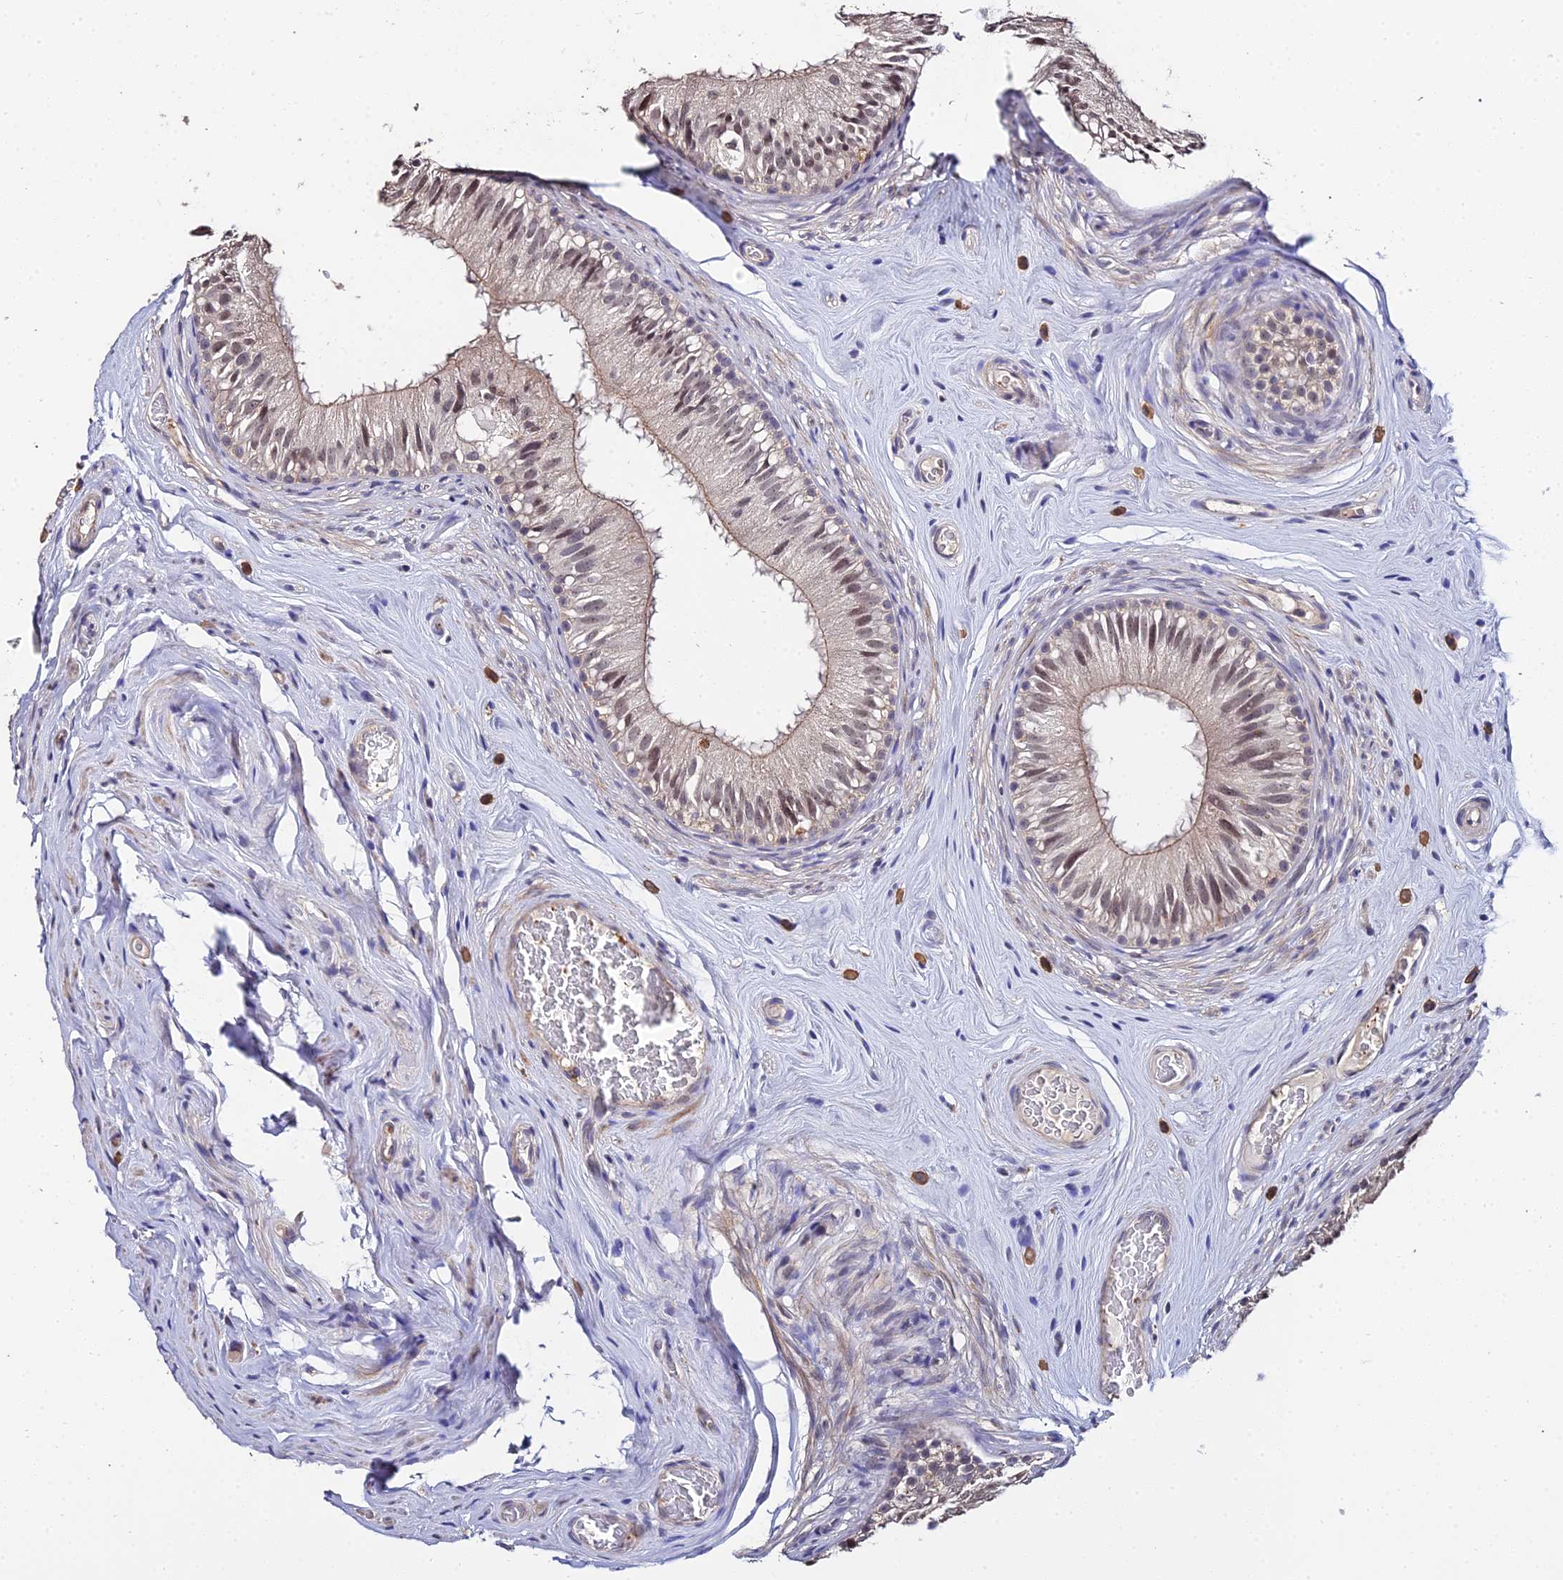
{"staining": {"intensity": "moderate", "quantity": "<25%", "location": "cytoplasmic/membranous,nuclear"}, "tissue": "epididymis", "cell_type": "Glandular cells", "image_type": "normal", "snomed": [{"axis": "morphology", "description": "Normal tissue, NOS"}, {"axis": "topography", "description": "Epididymis"}], "caption": "Protein staining of benign epididymis exhibits moderate cytoplasmic/membranous,nuclear positivity in about <25% of glandular cells. (DAB (3,3'-diaminobenzidine) = brown stain, brightfield microscopy at high magnification).", "gene": "LSM5", "patient": {"sex": "male", "age": 45}}